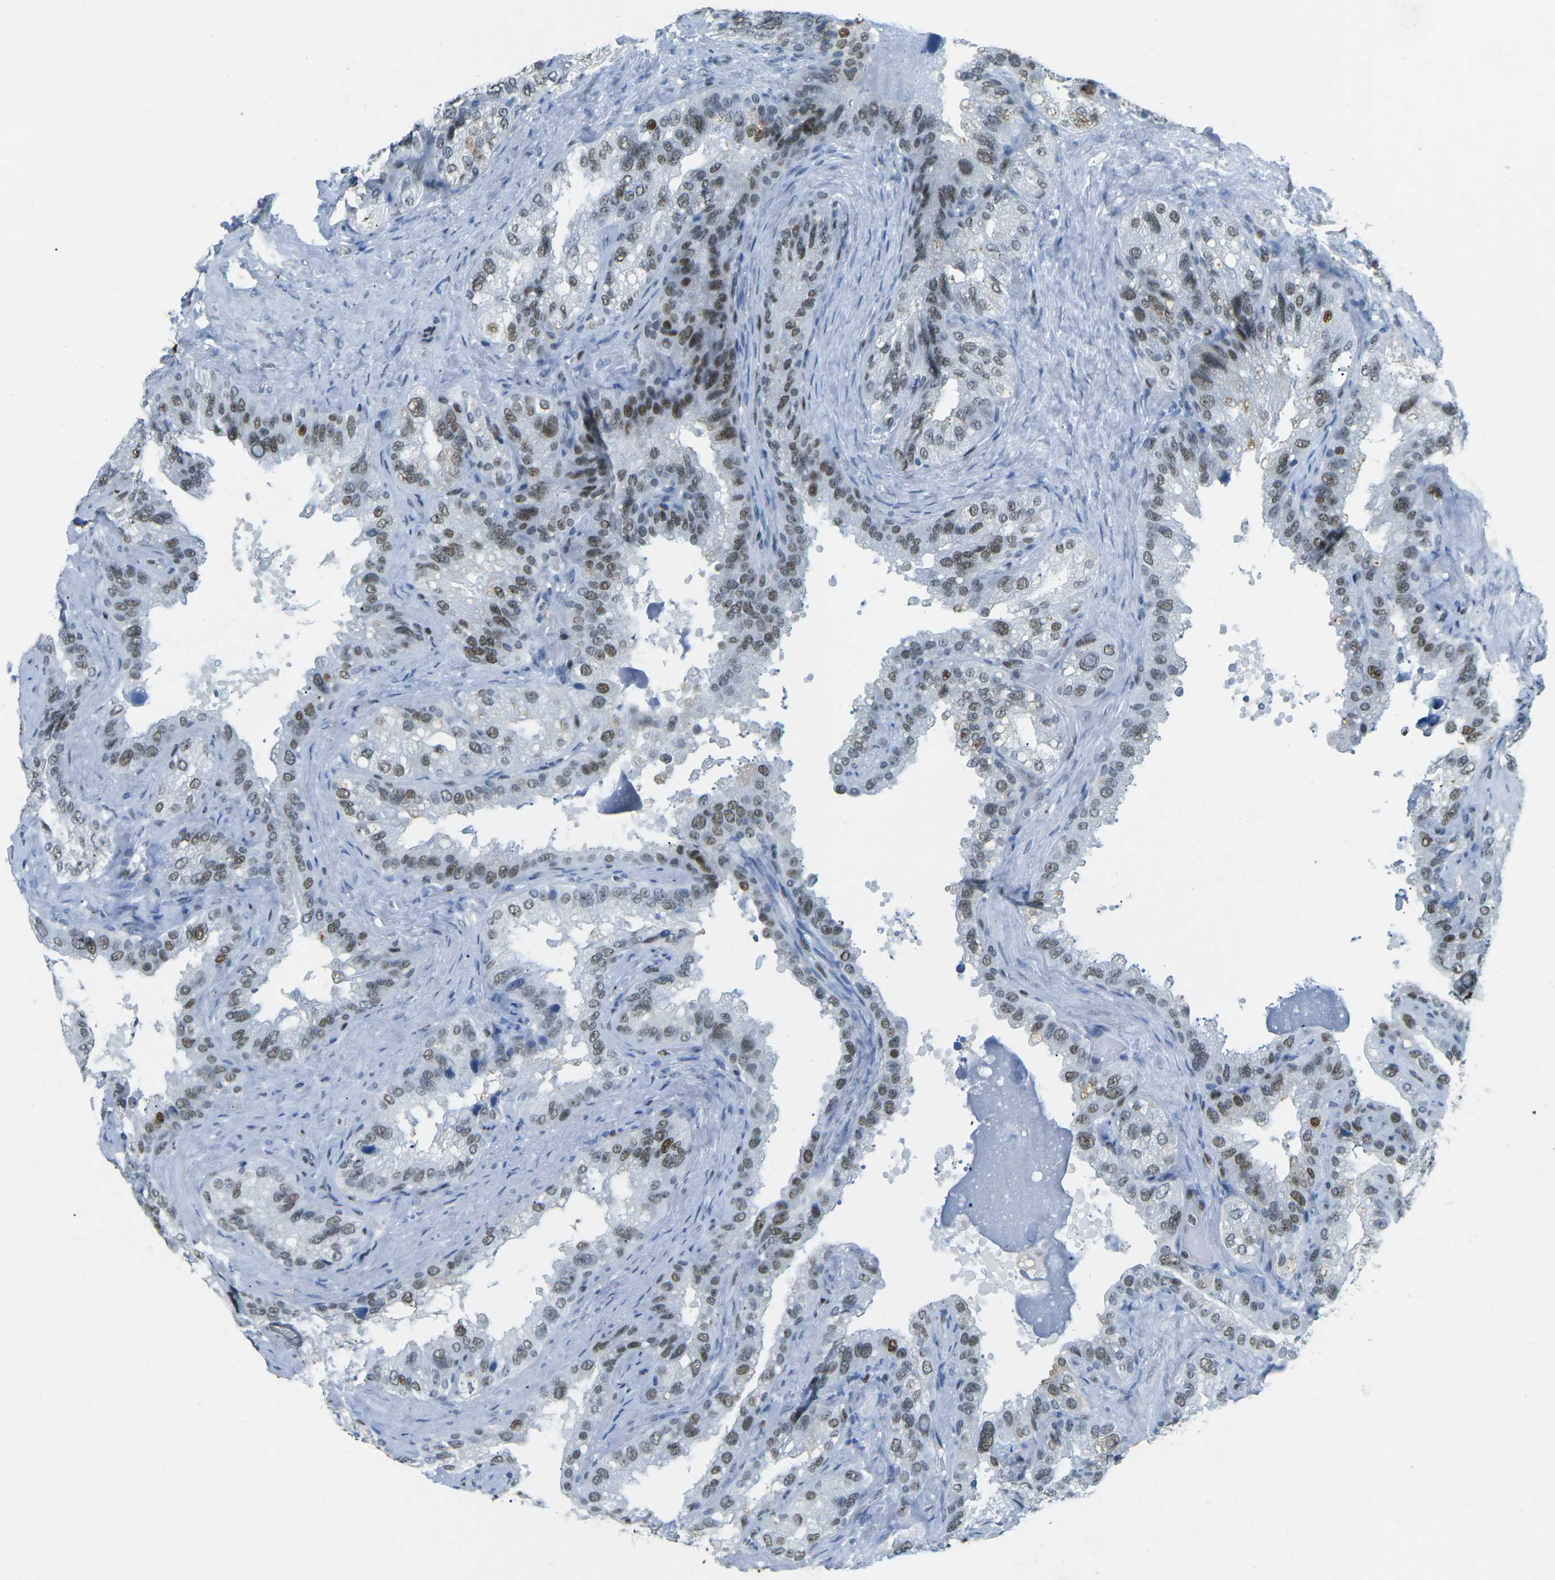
{"staining": {"intensity": "moderate", "quantity": ">75%", "location": "nuclear"}, "tissue": "seminal vesicle", "cell_type": "Glandular cells", "image_type": "normal", "snomed": [{"axis": "morphology", "description": "Normal tissue, NOS"}, {"axis": "topography", "description": "Seminal veicle"}], "caption": "IHC staining of benign seminal vesicle, which displays medium levels of moderate nuclear expression in approximately >75% of glandular cells indicating moderate nuclear protein expression. The staining was performed using DAB (3,3'-diaminobenzidine) (brown) for protein detection and nuclei were counterstained in hematoxylin (blue).", "gene": "RB1", "patient": {"sex": "male", "age": 68}}